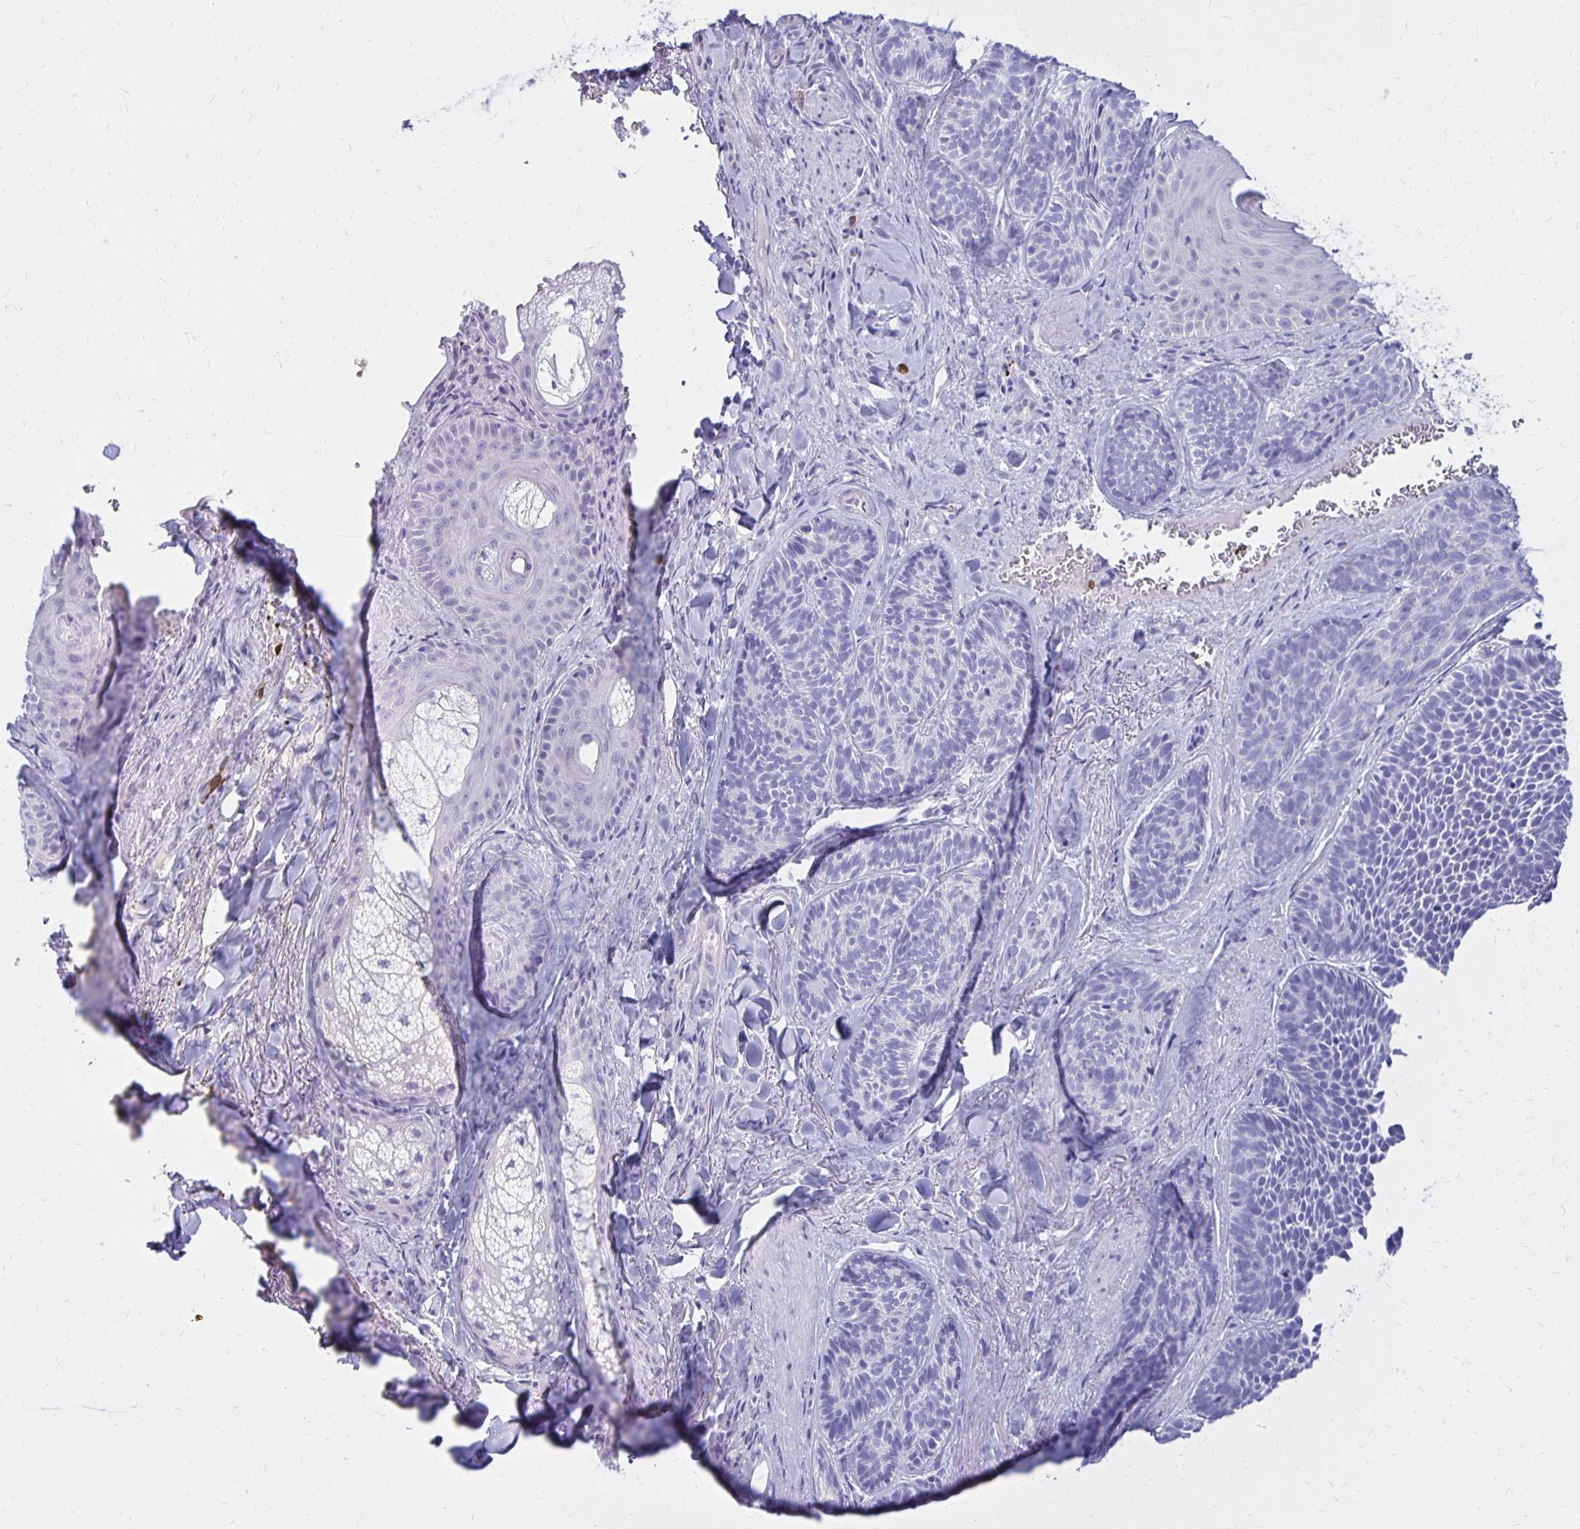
{"staining": {"intensity": "negative", "quantity": "none", "location": "none"}, "tissue": "skin cancer", "cell_type": "Tumor cells", "image_type": "cancer", "snomed": [{"axis": "morphology", "description": "Basal cell carcinoma"}, {"axis": "topography", "description": "Skin"}], "caption": "High magnification brightfield microscopy of skin cancer stained with DAB (3,3'-diaminobenzidine) (brown) and counterstained with hematoxylin (blue): tumor cells show no significant expression.", "gene": "FNTB", "patient": {"sex": "male", "age": 81}}